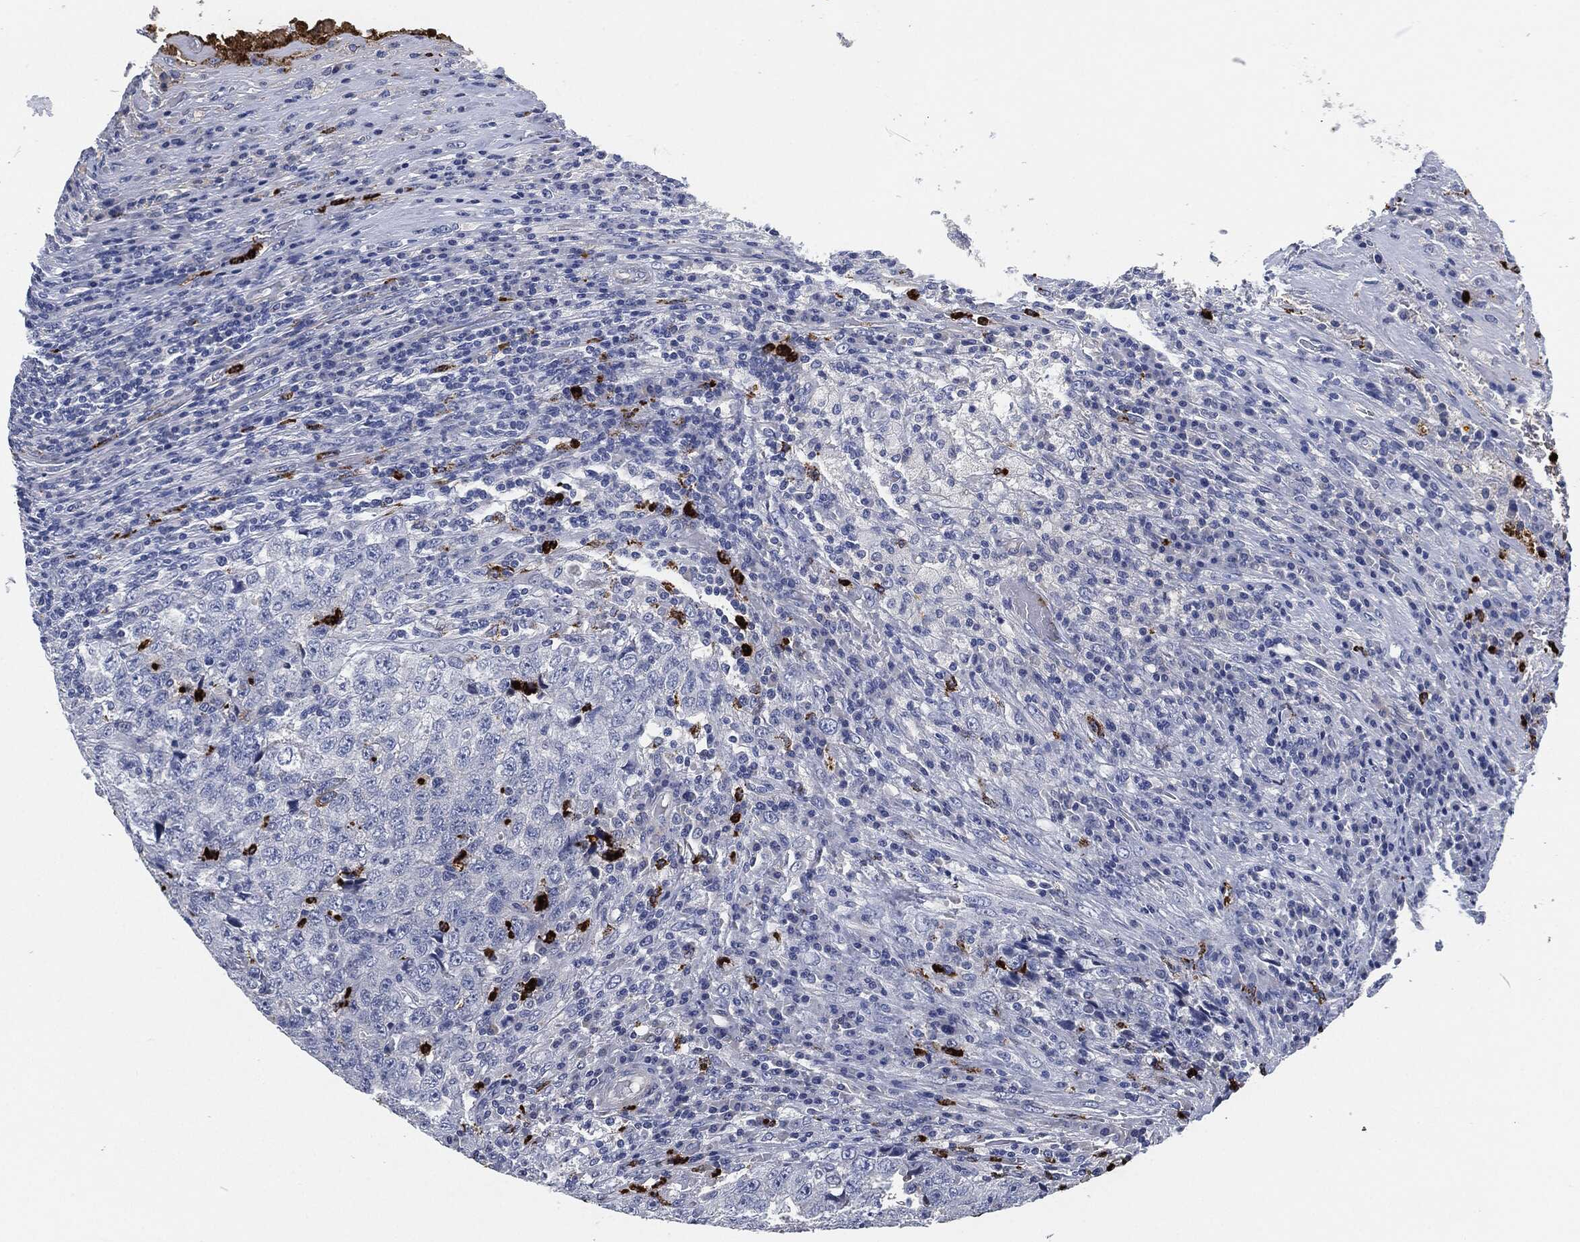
{"staining": {"intensity": "negative", "quantity": "none", "location": "none"}, "tissue": "testis cancer", "cell_type": "Tumor cells", "image_type": "cancer", "snomed": [{"axis": "morphology", "description": "Necrosis, NOS"}, {"axis": "morphology", "description": "Carcinoma, Embryonal, NOS"}, {"axis": "topography", "description": "Testis"}], "caption": "The IHC image has no significant positivity in tumor cells of testis cancer (embryonal carcinoma) tissue.", "gene": "MPO", "patient": {"sex": "male", "age": 19}}